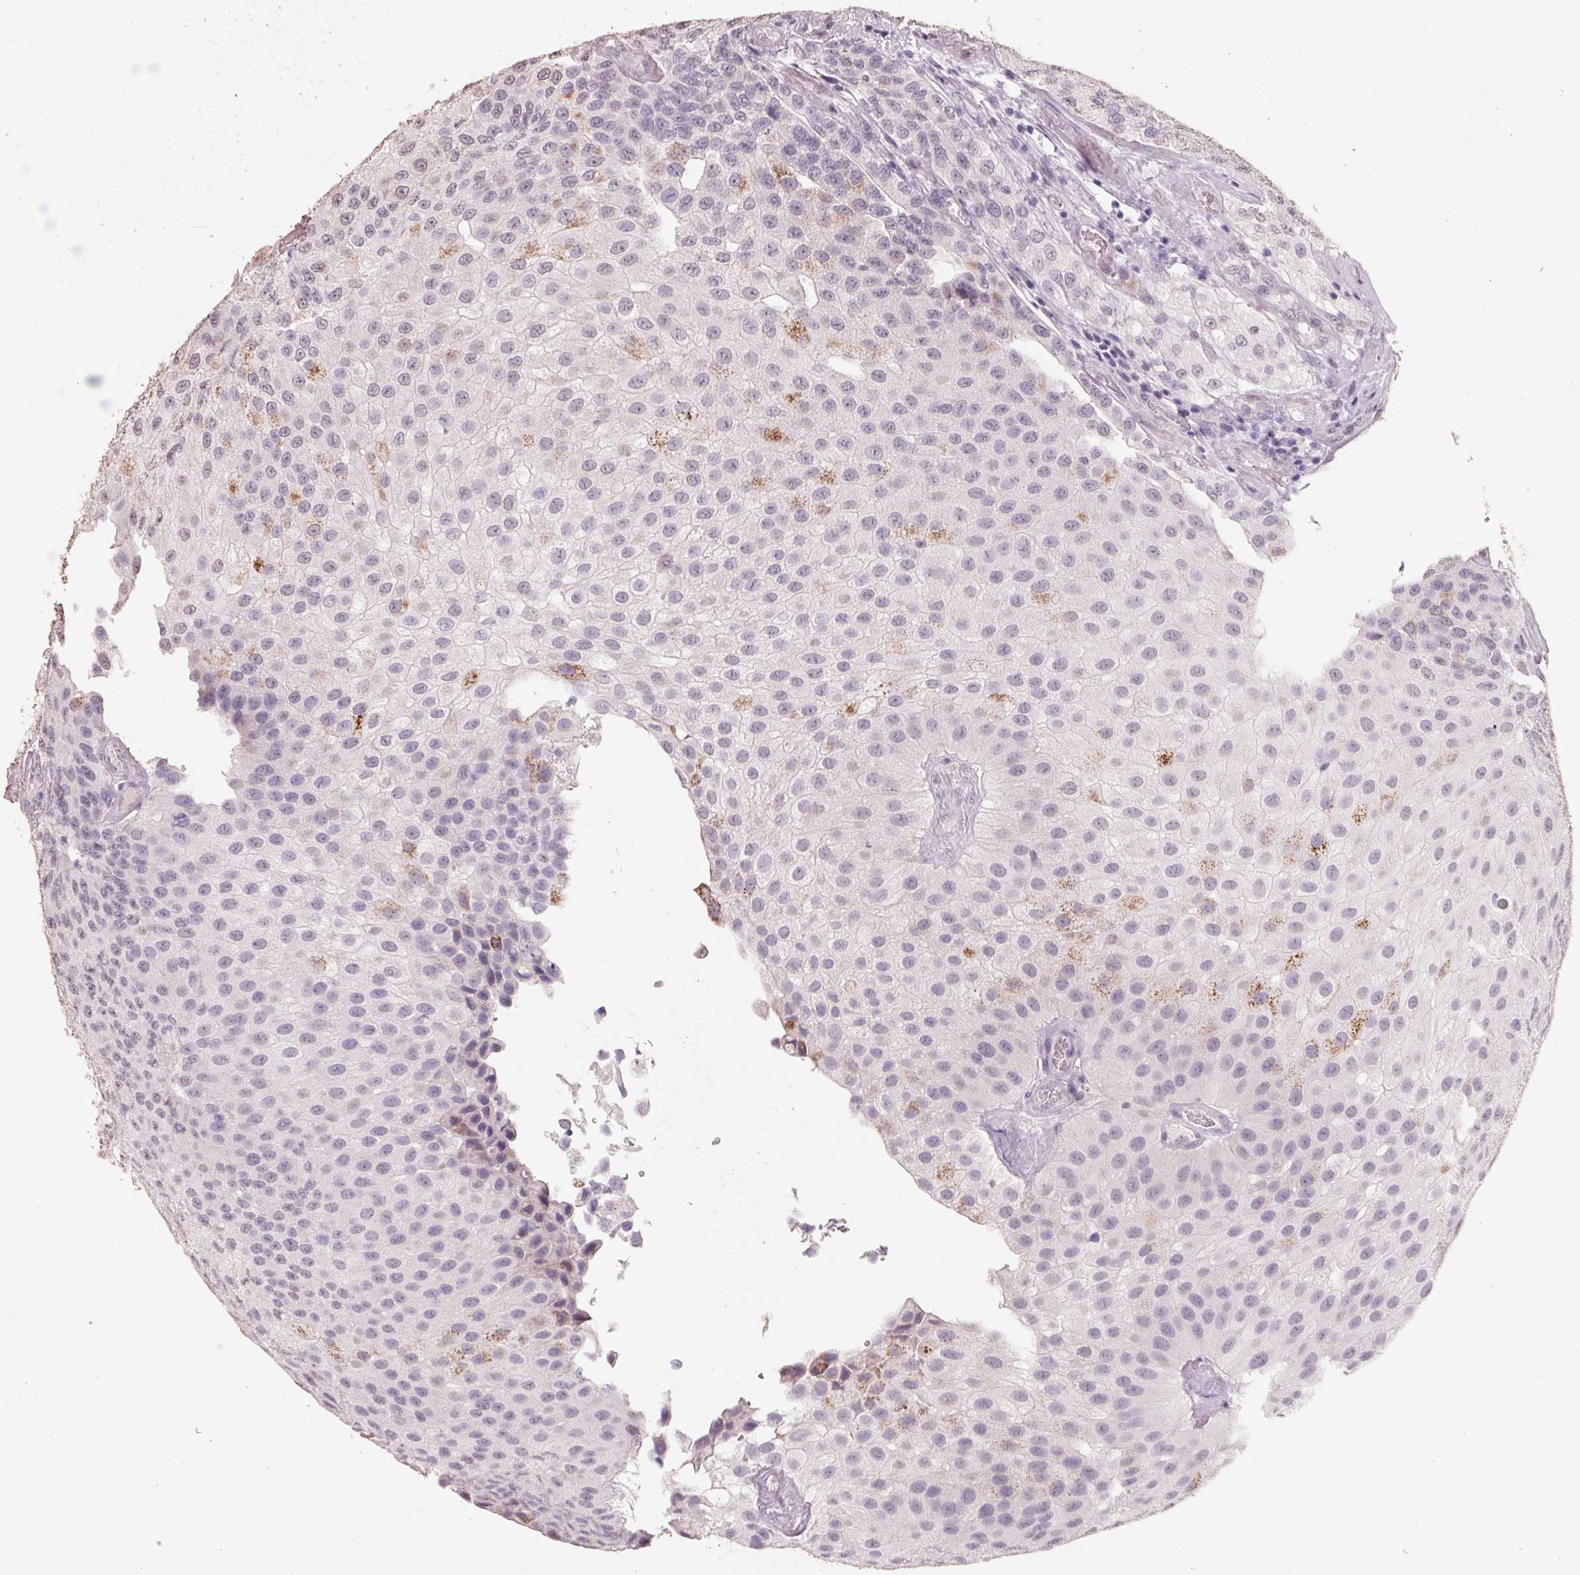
{"staining": {"intensity": "moderate", "quantity": "<25%", "location": "cytoplasmic/membranous"}, "tissue": "urothelial cancer", "cell_type": "Tumor cells", "image_type": "cancer", "snomed": [{"axis": "morphology", "description": "Urothelial carcinoma, NOS"}, {"axis": "topography", "description": "Urinary bladder"}], "caption": "Protein expression analysis of human urothelial cancer reveals moderate cytoplasmic/membranous staining in about <25% of tumor cells.", "gene": "FTCD", "patient": {"sex": "male", "age": 87}}